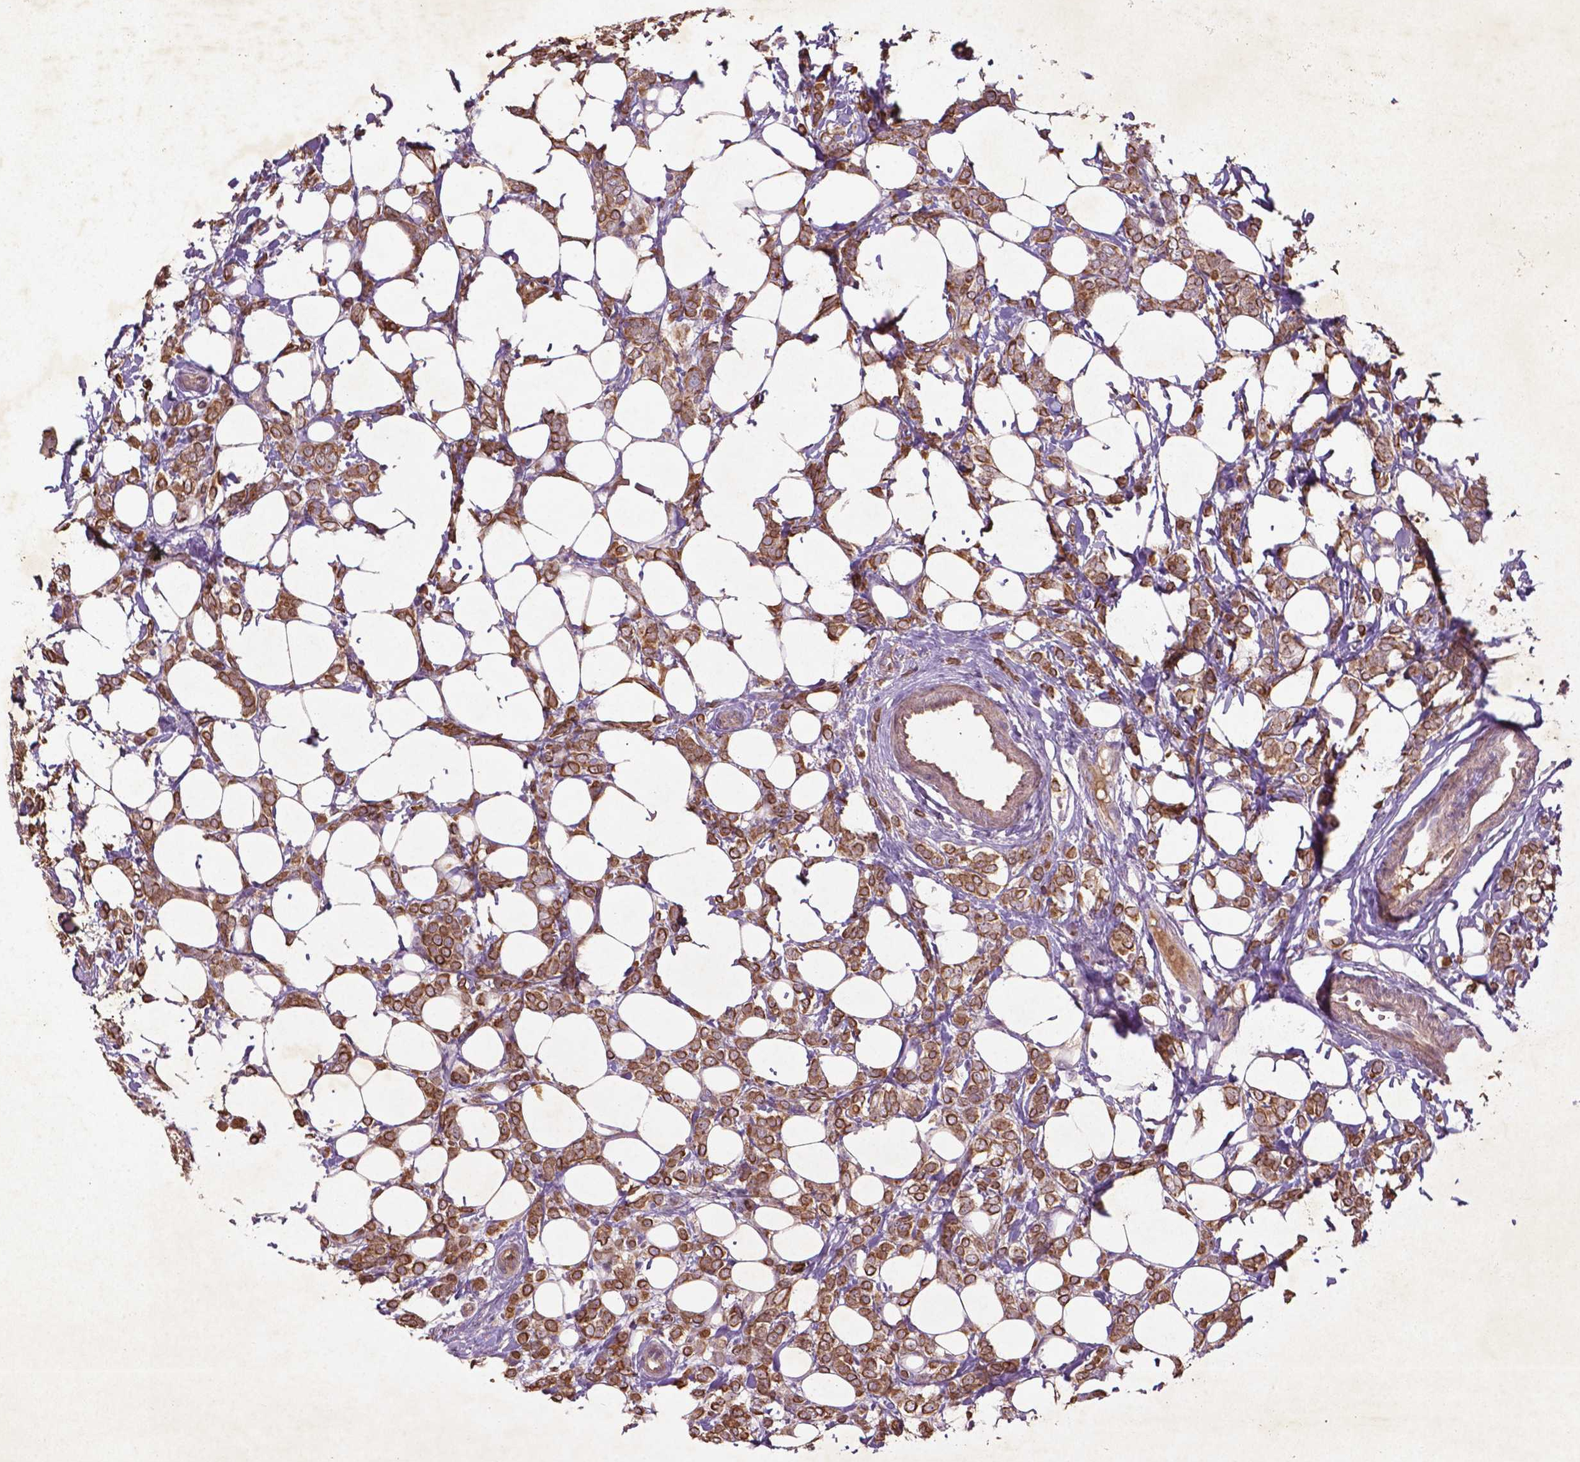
{"staining": {"intensity": "strong", "quantity": ">75%", "location": "cytoplasmic/membranous"}, "tissue": "breast cancer", "cell_type": "Tumor cells", "image_type": "cancer", "snomed": [{"axis": "morphology", "description": "Lobular carcinoma"}, {"axis": "topography", "description": "Breast"}], "caption": "Human breast cancer (lobular carcinoma) stained for a protein (brown) displays strong cytoplasmic/membranous positive staining in about >75% of tumor cells.", "gene": "COQ2", "patient": {"sex": "female", "age": 49}}